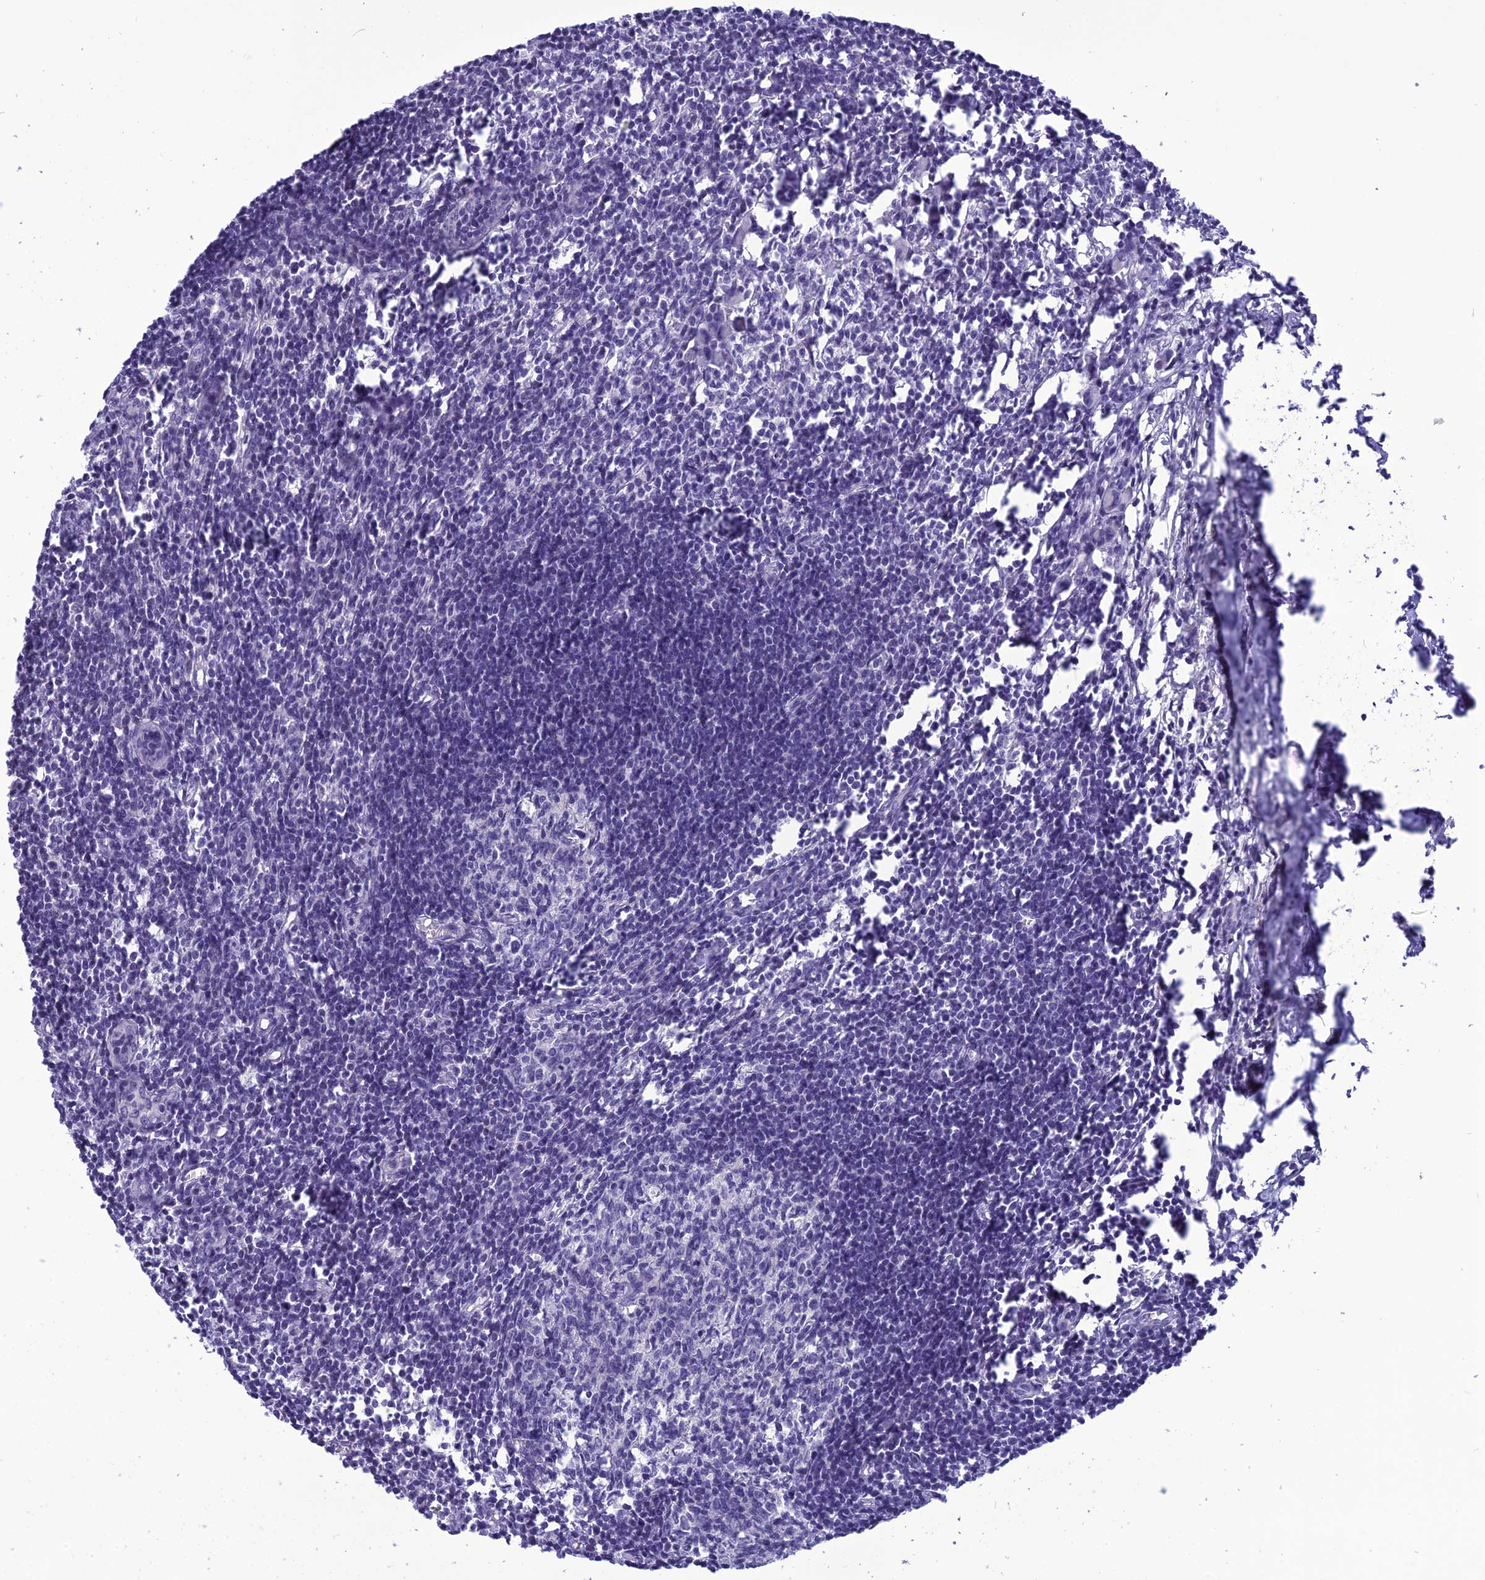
{"staining": {"intensity": "negative", "quantity": "none", "location": "none"}, "tissue": "lymph node", "cell_type": "Germinal center cells", "image_type": "normal", "snomed": [{"axis": "morphology", "description": "Normal tissue, NOS"}, {"axis": "morphology", "description": "Malignant melanoma, Metastatic site"}, {"axis": "topography", "description": "Lymph node"}], "caption": "A micrograph of human lymph node is negative for staining in germinal center cells. (Brightfield microscopy of DAB immunohistochemistry at high magnification).", "gene": "BBS2", "patient": {"sex": "male", "age": 41}}